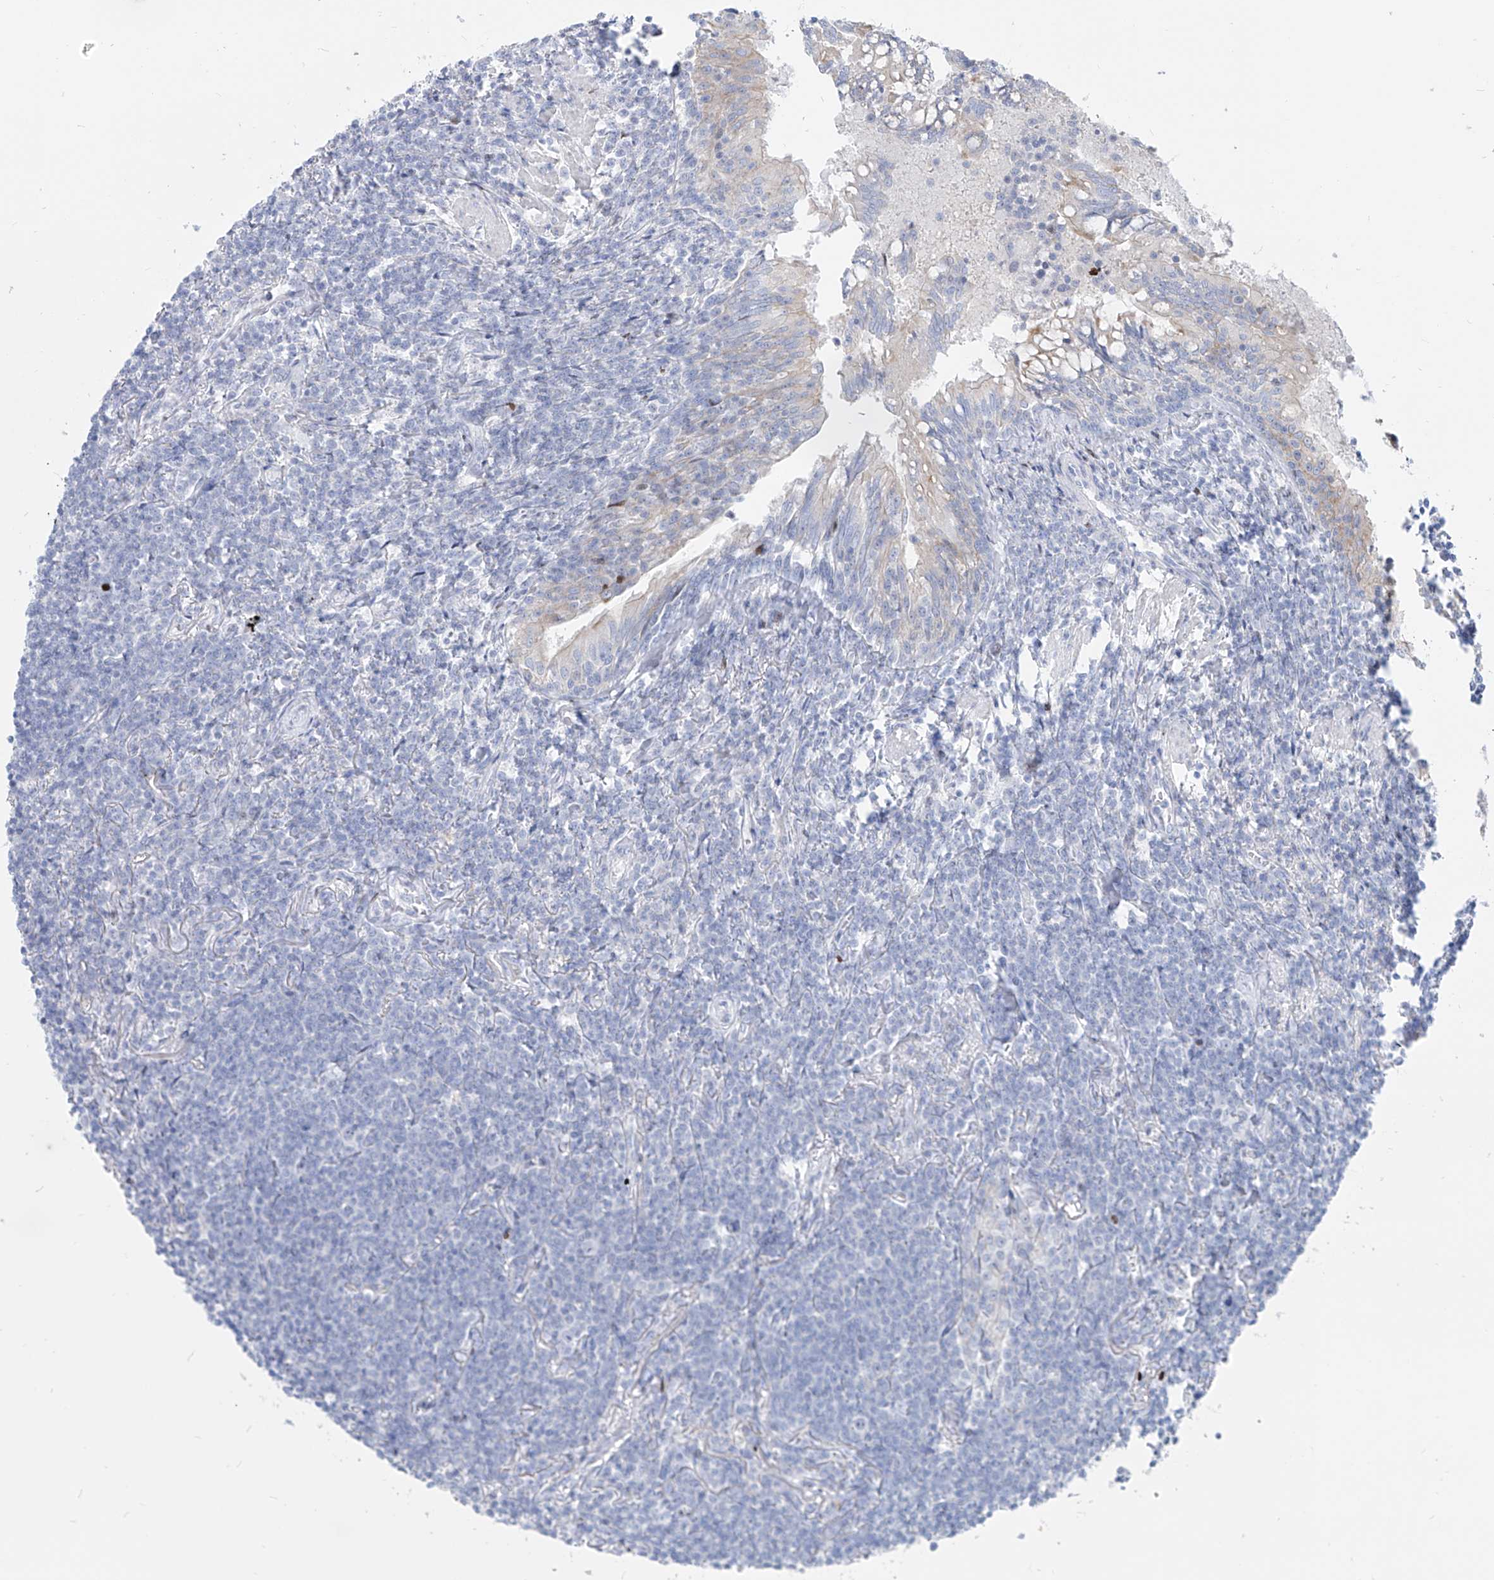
{"staining": {"intensity": "negative", "quantity": "none", "location": "none"}, "tissue": "lymphoma", "cell_type": "Tumor cells", "image_type": "cancer", "snomed": [{"axis": "morphology", "description": "Malignant lymphoma, non-Hodgkin's type, Low grade"}, {"axis": "topography", "description": "Lung"}], "caption": "Tumor cells show no significant protein expression in low-grade malignant lymphoma, non-Hodgkin's type.", "gene": "FRS3", "patient": {"sex": "female", "age": 71}}